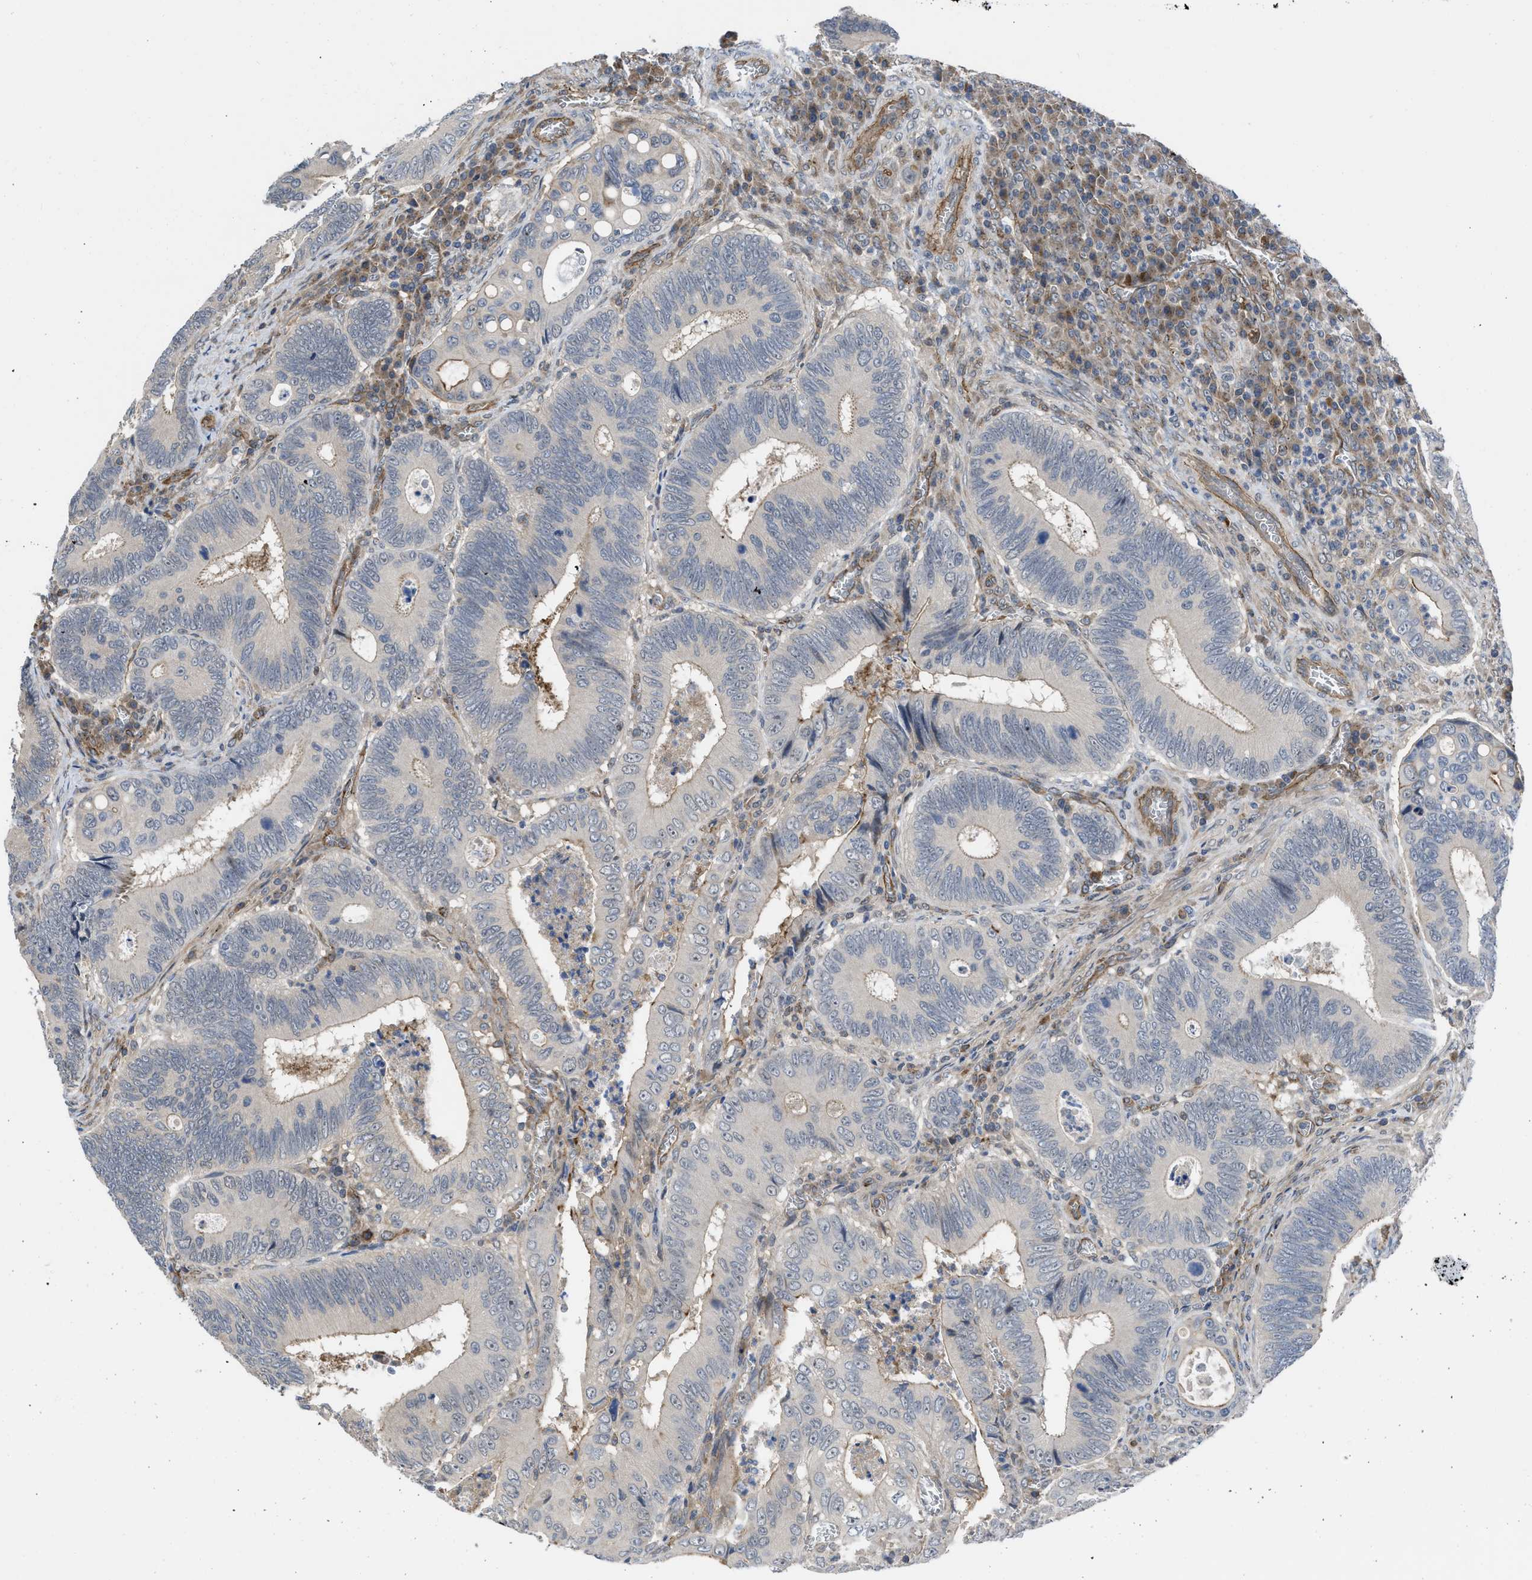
{"staining": {"intensity": "negative", "quantity": "none", "location": "none"}, "tissue": "colorectal cancer", "cell_type": "Tumor cells", "image_type": "cancer", "snomed": [{"axis": "morphology", "description": "Inflammation, NOS"}, {"axis": "morphology", "description": "Adenocarcinoma, NOS"}, {"axis": "topography", "description": "Colon"}], "caption": "A histopathology image of human colorectal adenocarcinoma is negative for staining in tumor cells.", "gene": "GPATCH2L", "patient": {"sex": "male", "age": 72}}